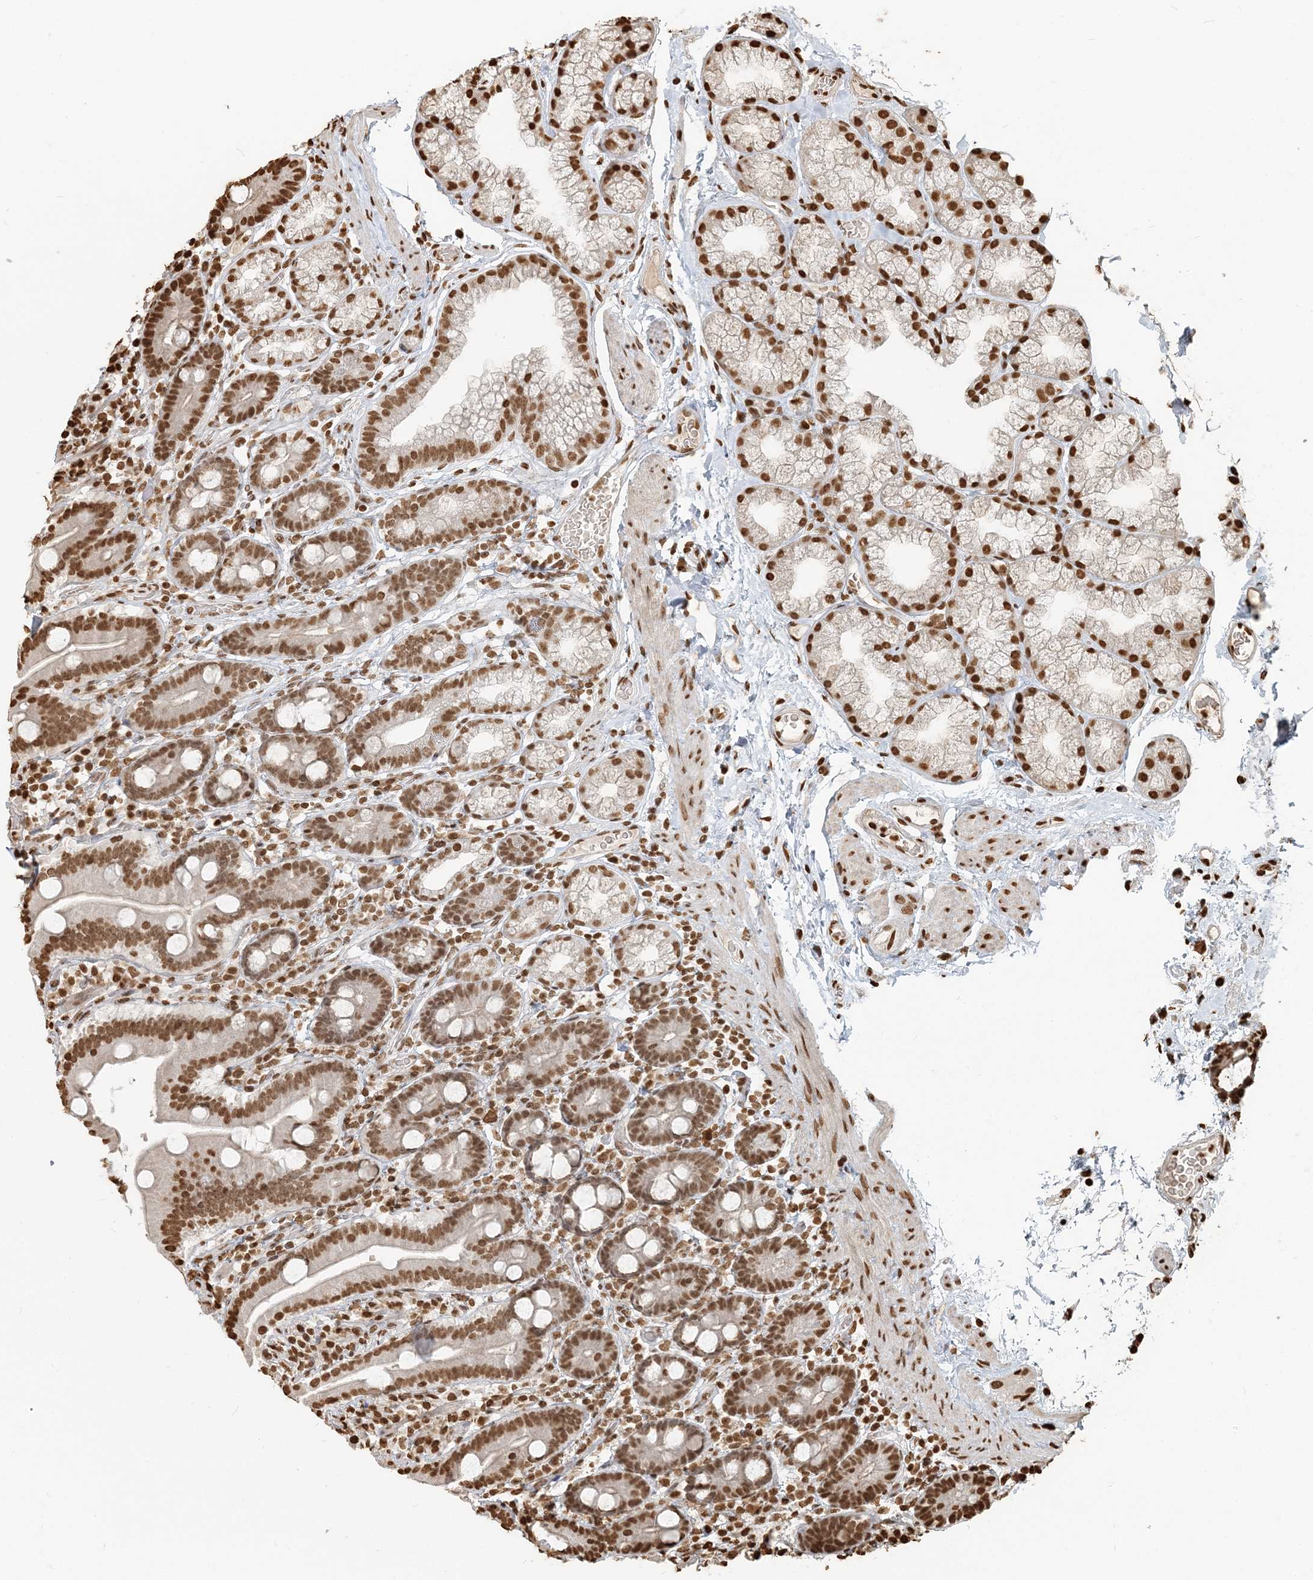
{"staining": {"intensity": "moderate", "quantity": ">75%", "location": "nuclear"}, "tissue": "duodenum", "cell_type": "Glandular cells", "image_type": "normal", "snomed": [{"axis": "morphology", "description": "Normal tissue, NOS"}, {"axis": "topography", "description": "Duodenum"}], "caption": "Glandular cells reveal moderate nuclear expression in about >75% of cells in normal duodenum.", "gene": "H3", "patient": {"sex": "male", "age": 55}}